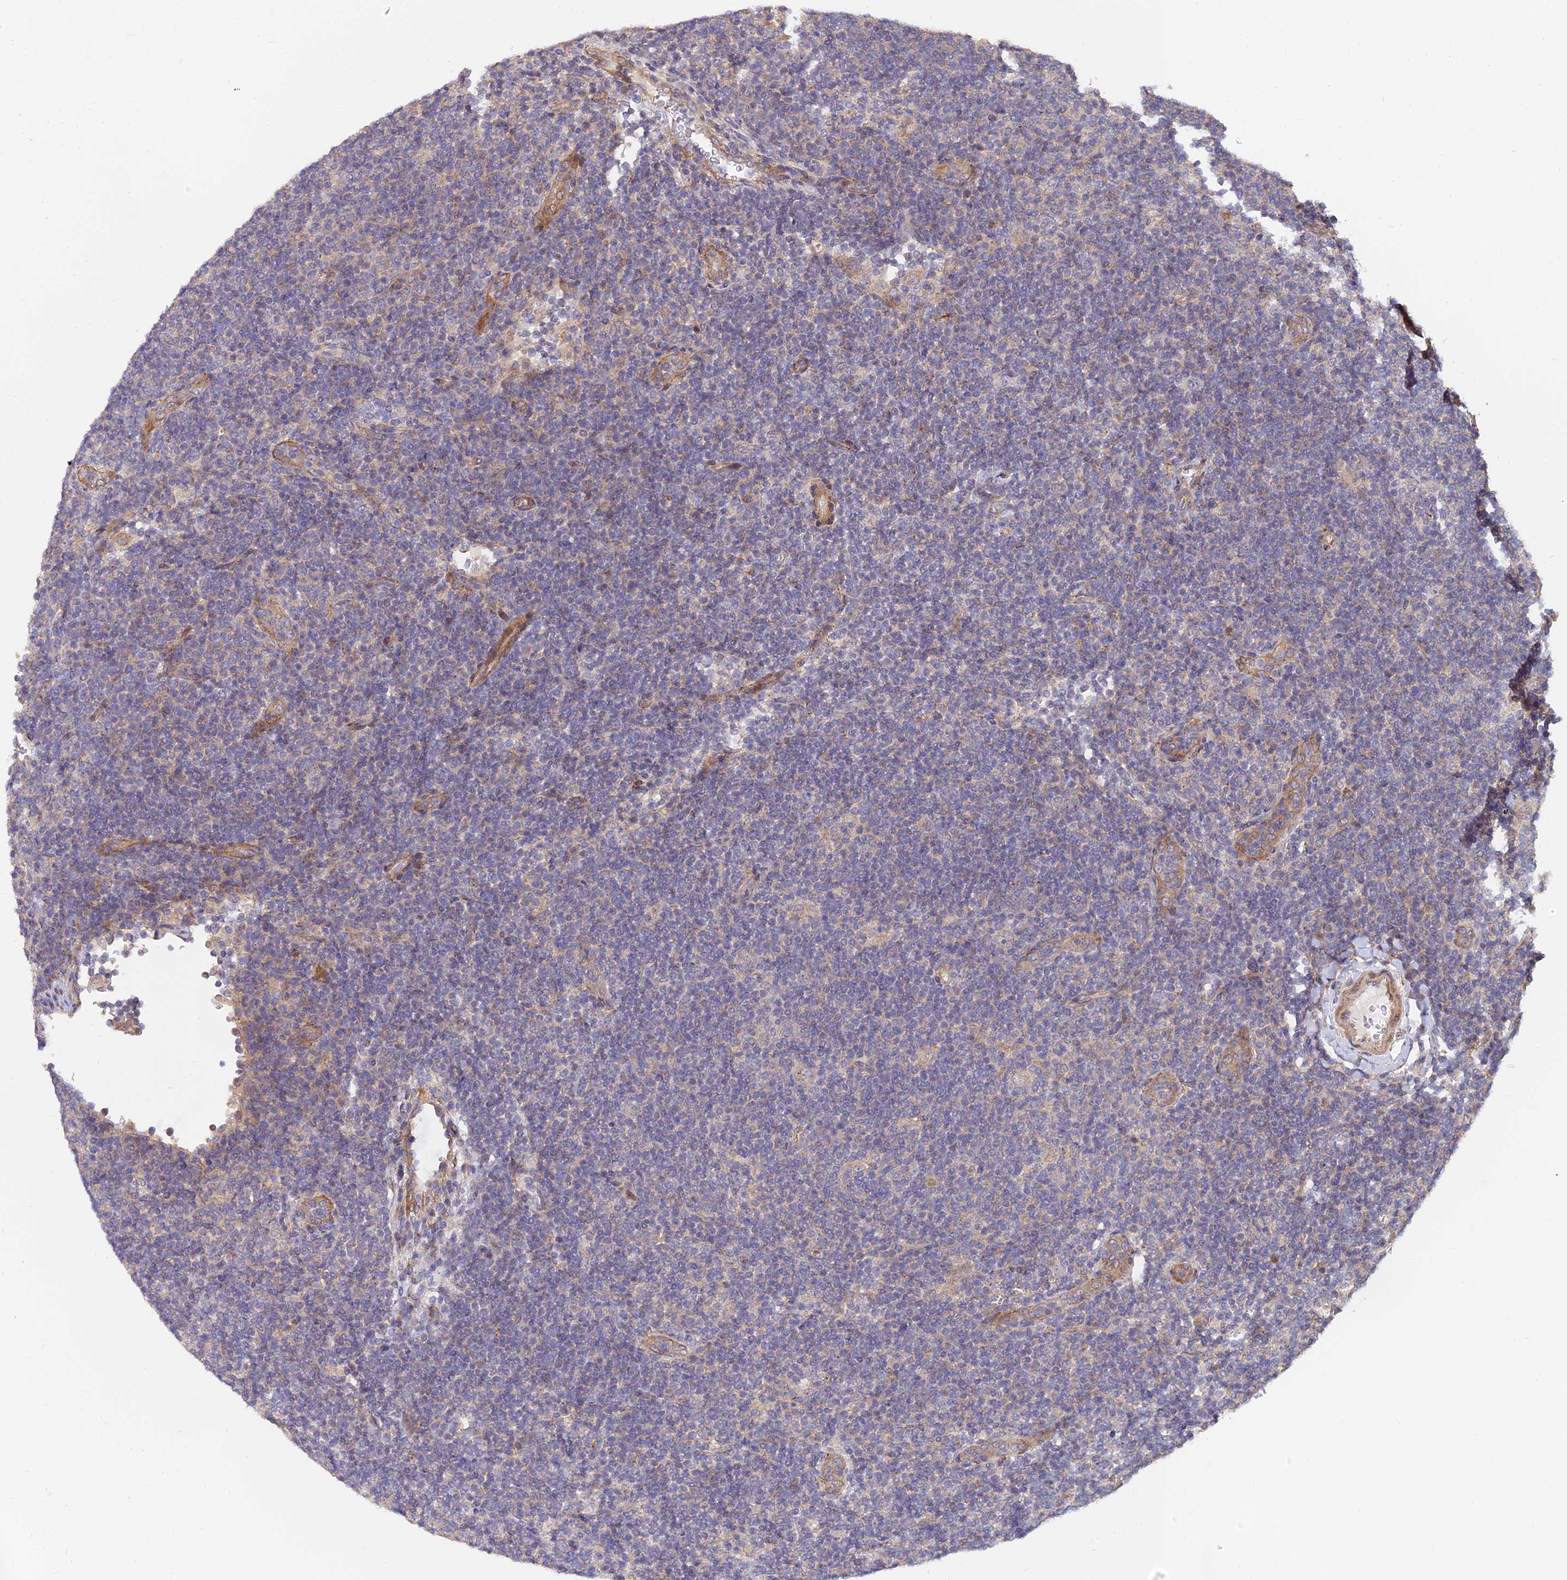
{"staining": {"intensity": "weak", "quantity": "25%-75%", "location": "cytoplasmic/membranous"}, "tissue": "lymphoma", "cell_type": "Tumor cells", "image_type": "cancer", "snomed": [{"axis": "morphology", "description": "Hodgkin's disease, NOS"}, {"axis": "topography", "description": "Lymph node"}], "caption": "Lymphoma tissue reveals weak cytoplasmic/membranous expression in about 25%-75% of tumor cells", "gene": "ARL8B", "patient": {"sex": "female", "age": 57}}